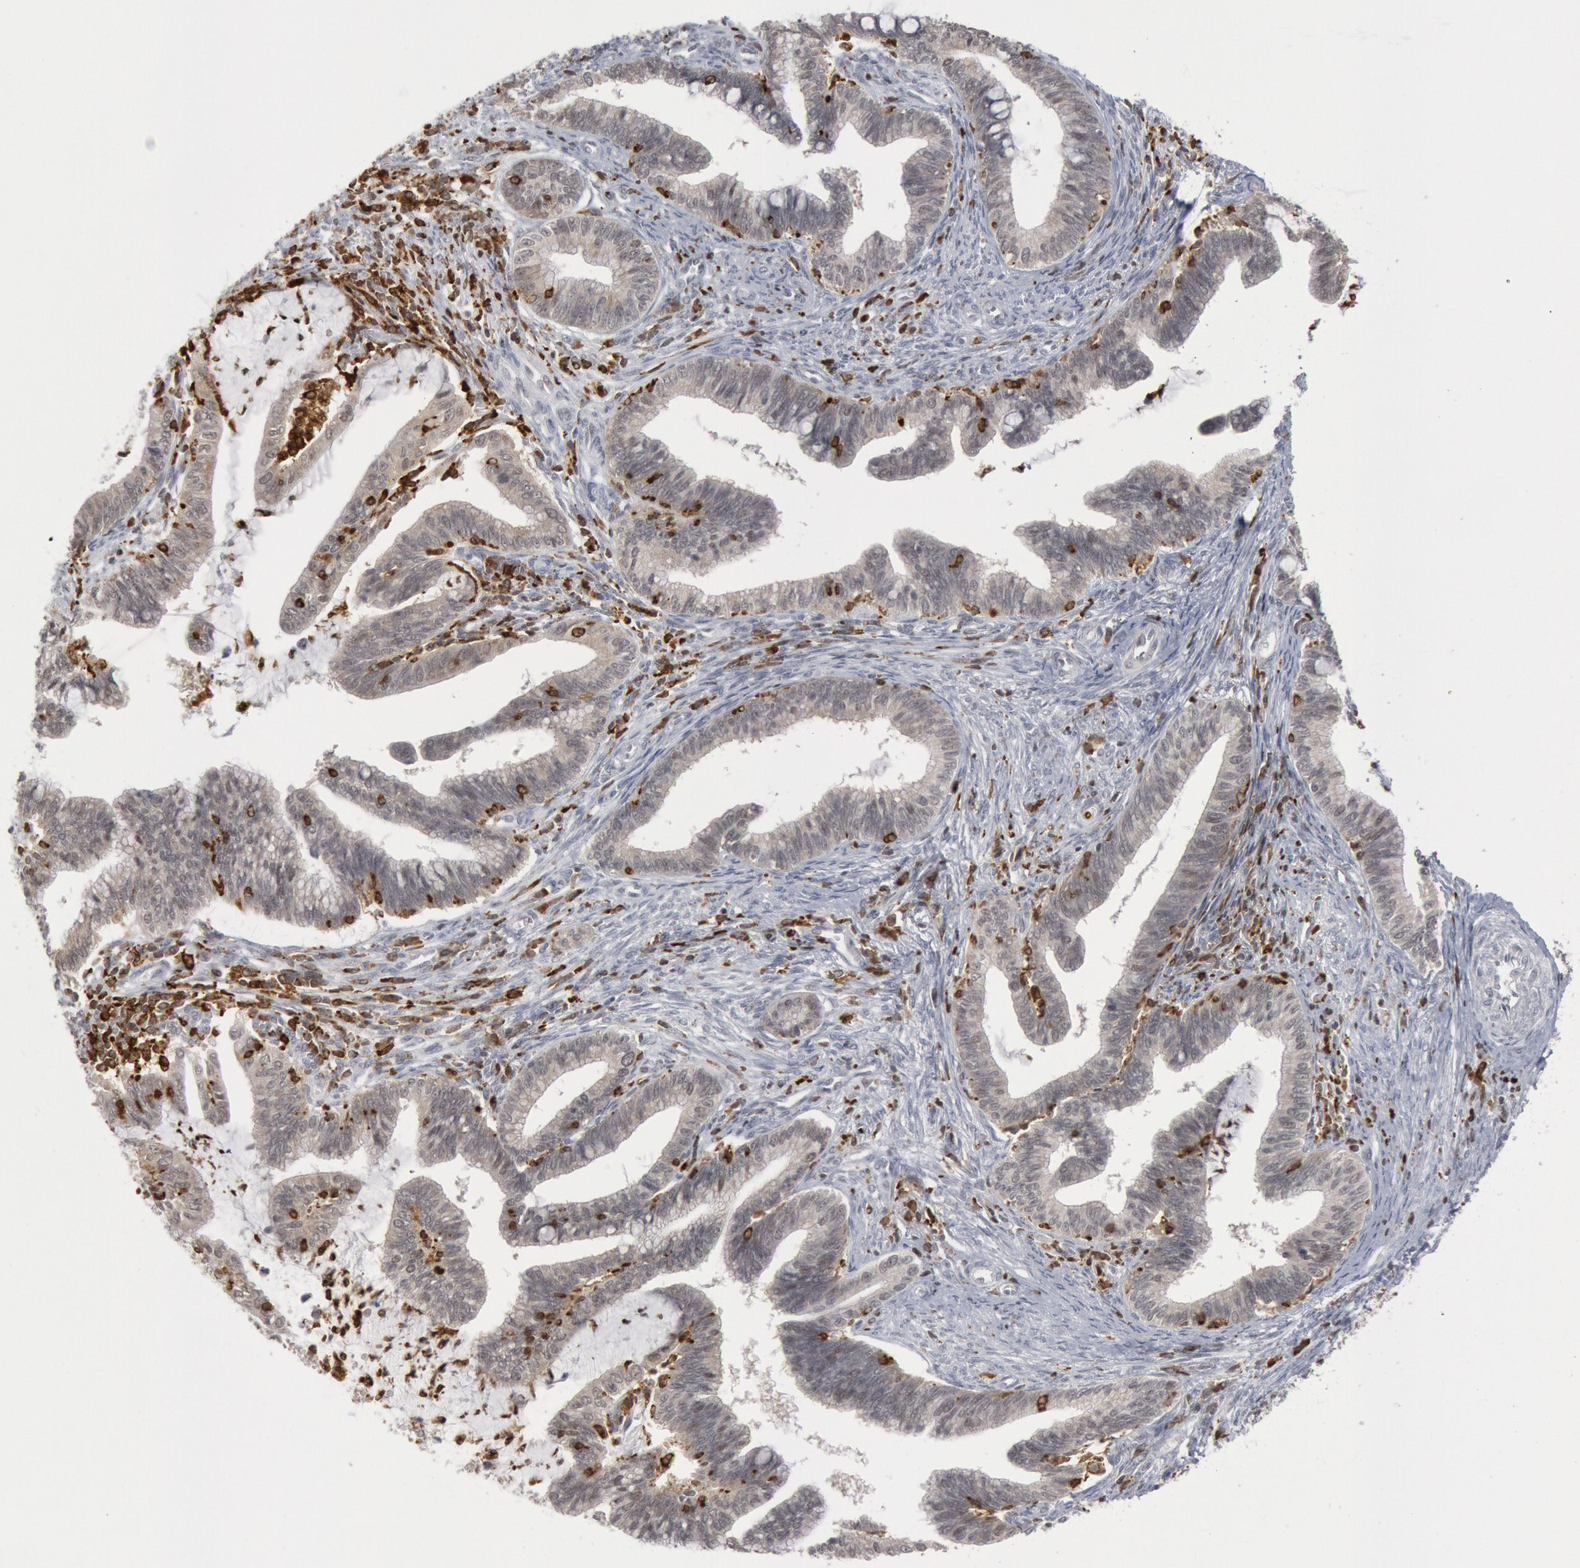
{"staining": {"intensity": "weak", "quantity": ">75%", "location": "cytoplasmic/membranous"}, "tissue": "cervical cancer", "cell_type": "Tumor cells", "image_type": "cancer", "snomed": [{"axis": "morphology", "description": "Adenocarcinoma, NOS"}, {"axis": "topography", "description": "Cervix"}], "caption": "Cervical cancer stained with a protein marker reveals weak staining in tumor cells.", "gene": "PTPN6", "patient": {"sex": "female", "age": 36}}